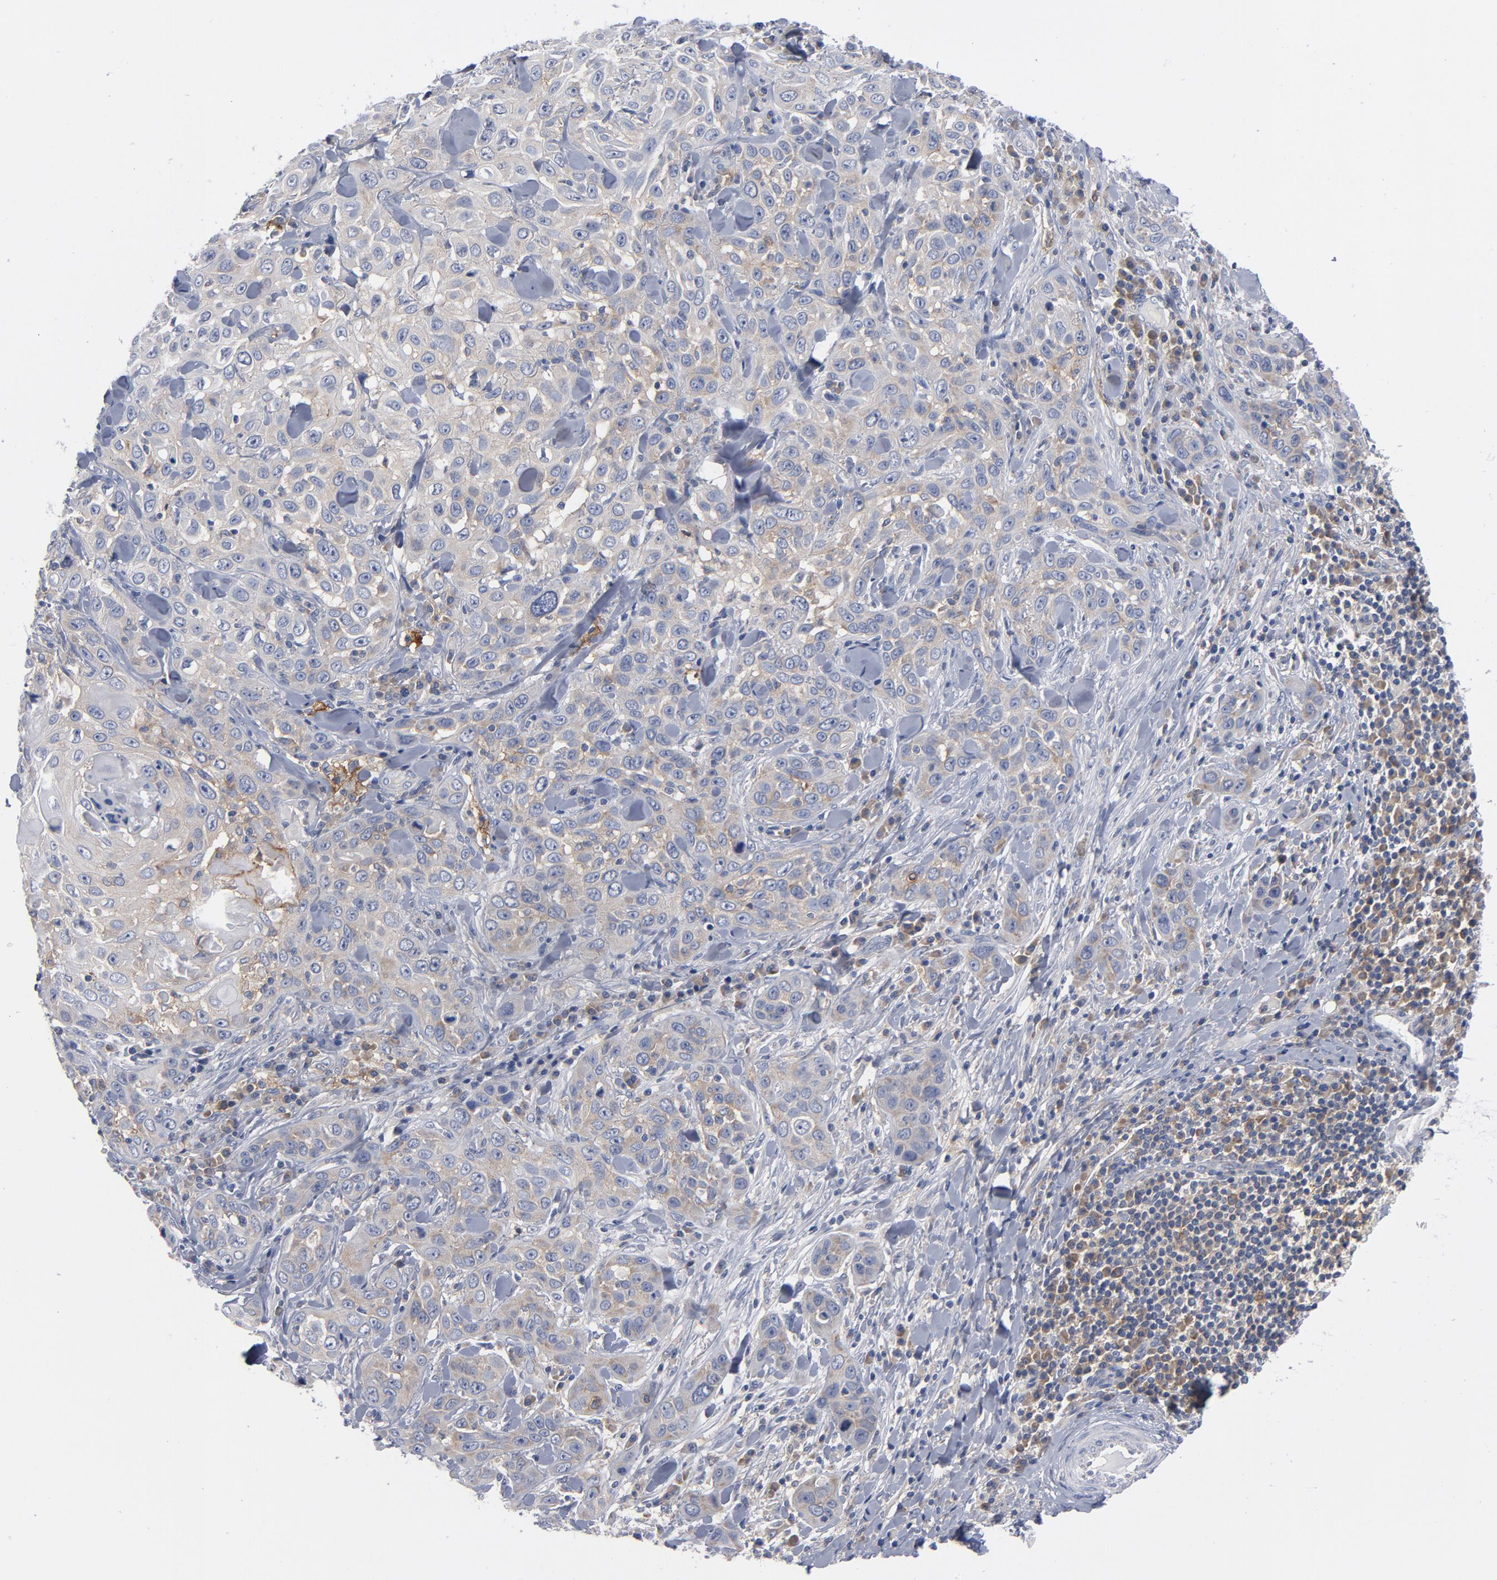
{"staining": {"intensity": "weak", "quantity": "25%-75%", "location": "cytoplasmic/membranous"}, "tissue": "skin cancer", "cell_type": "Tumor cells", "image_type": "cancer", "snomed": [{"axis": "morphology", "description": "Squamous cell carcinoma, NOS"}, {"axis": "topography", "description": "Skin"}], "caption": "Immunohistochemistry histopathology image of skin squamous cell carcinoma stained for a protein (brown), which demonstrates low levels of weak cytoplasmic/membranous positivity in approximately 25%-75% of tumor cells.", "gene": "CD86", "patient": {"sex": "male", "age": 84}}